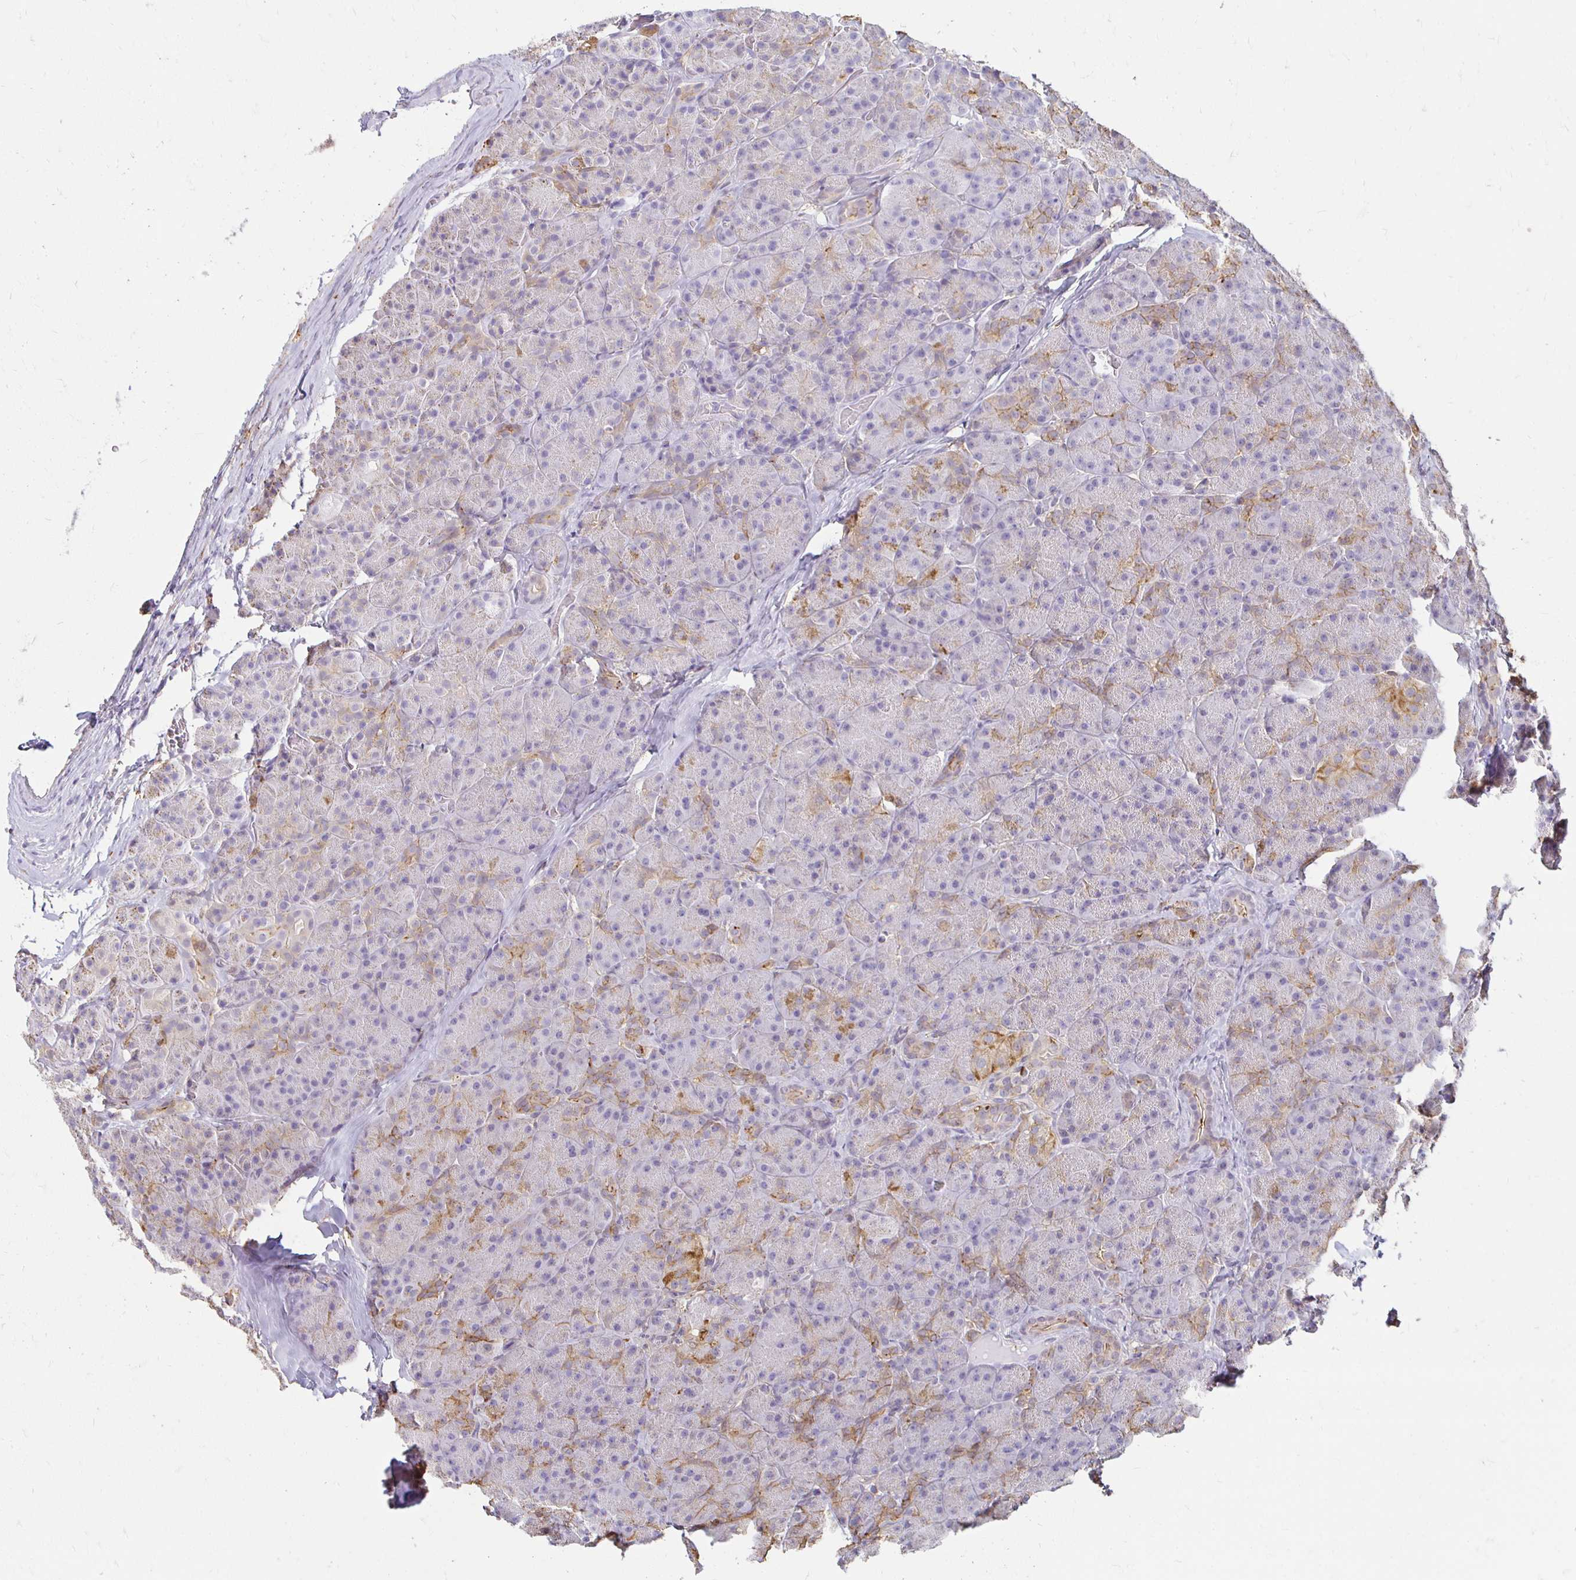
{"staining": {"intensity": "weak", "quantity": "<25%", "location": "cytoplasmic/membranous"}, "tissue": "pancreas", "cell_type": "Exocrine glandular cells", "image_type": "normal", "snomed": [{"axis": "morphology", "description": "Normal tissue, NOS"}, {"axis": "topography", "description": "Pancreas"}], "caption": "This micrograph is of normal pancreas stained with immunohistochemistry to label a protein in brown with the nuclei are counter-stained blue. There is no positivity in exocrine glandular cells. (DAB immunohistochemistry, high magnification).", "gene": "TAS1R3", "patient": {"sex": "male", "age": 57}}